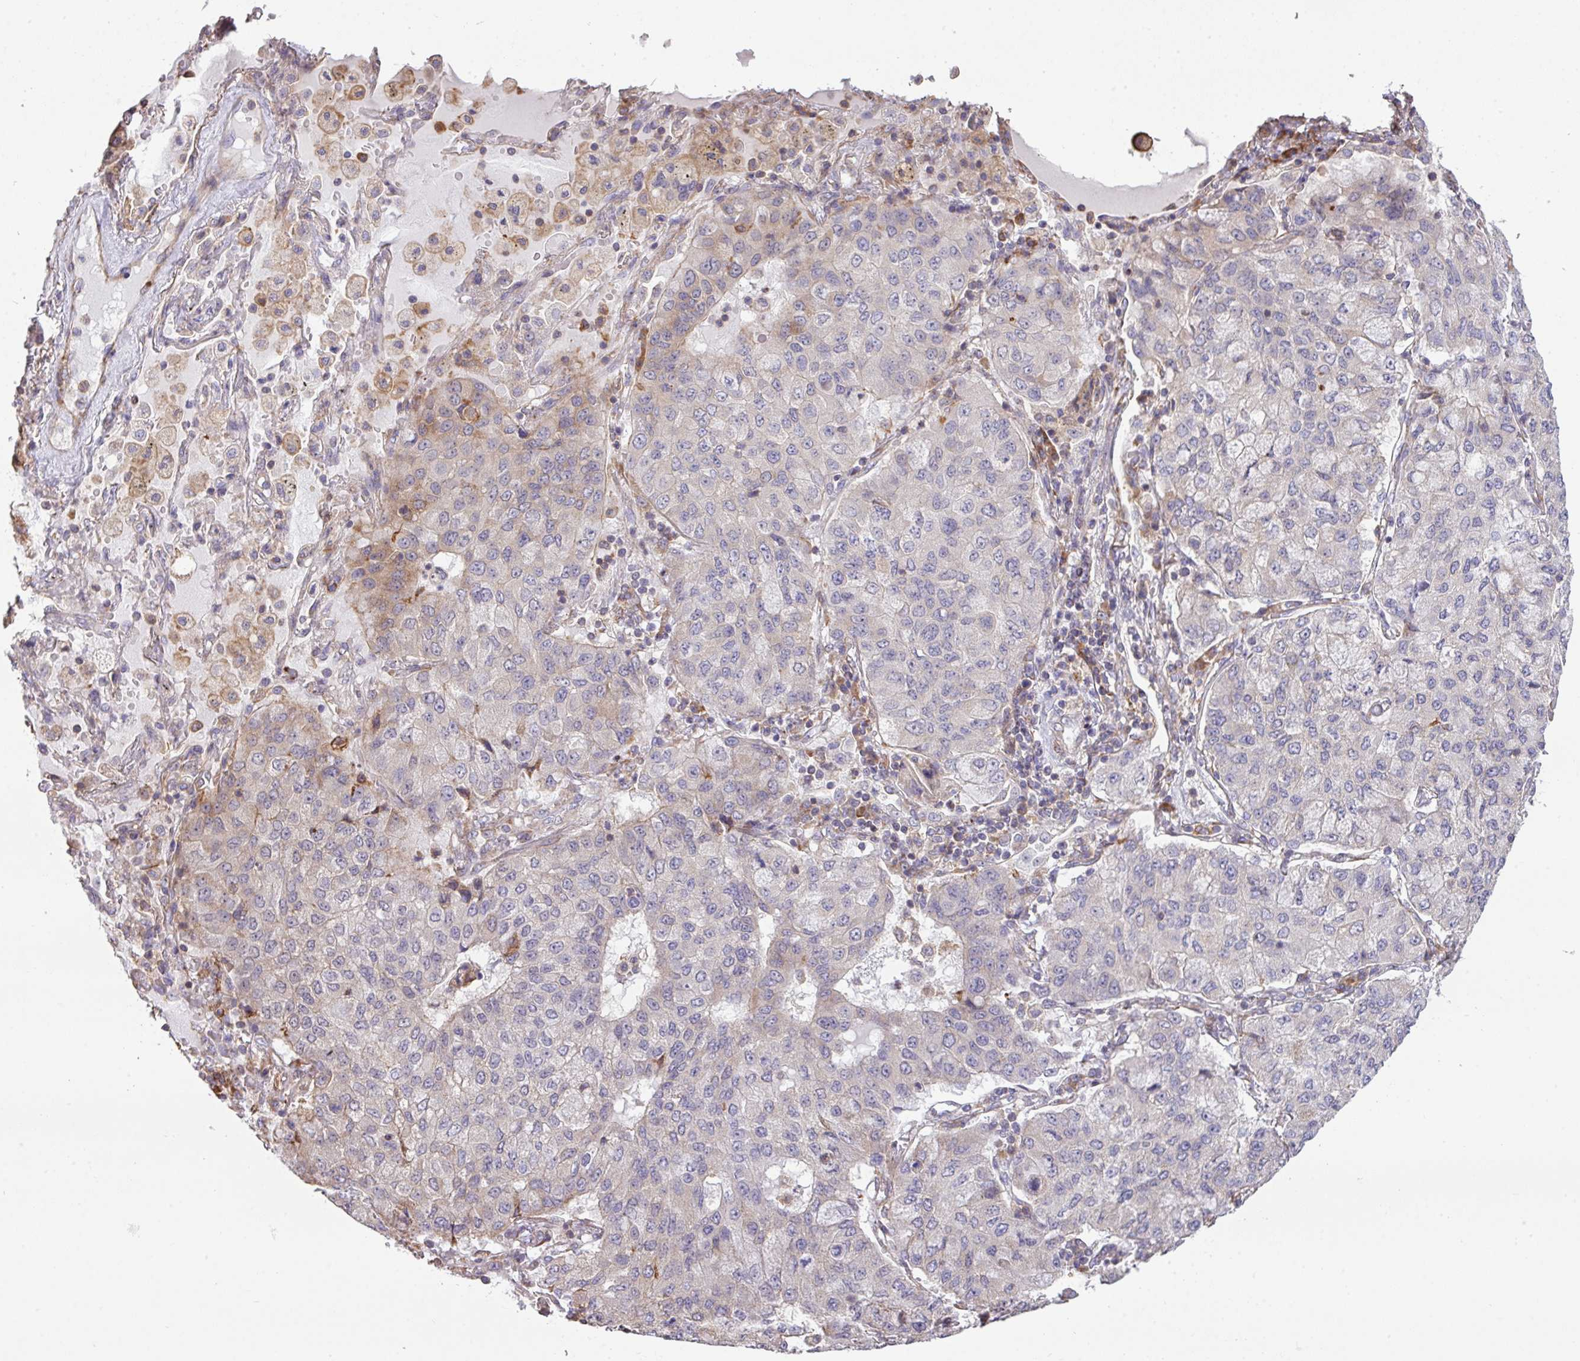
{"staining": {"intensity": "negative", "quantity": "none", "location": "none"}, "tissue": "lung cancer", "cell_type": "Tumor cells", "image_type": "cancer", "snomed": [{"axis": "morphology", "description": "Squamous cell carcinoma, NOS"}, {"axis": "topography", "description": "Lung"}], "caption": "Immunohistochemistry histopathology image of human lung squamous cell carcinoma stained for a protein (brown), which demonstrates no expression in tumor cells.", "gene": "LRRC41", "patient": {"sex": "male", "age": 74}}